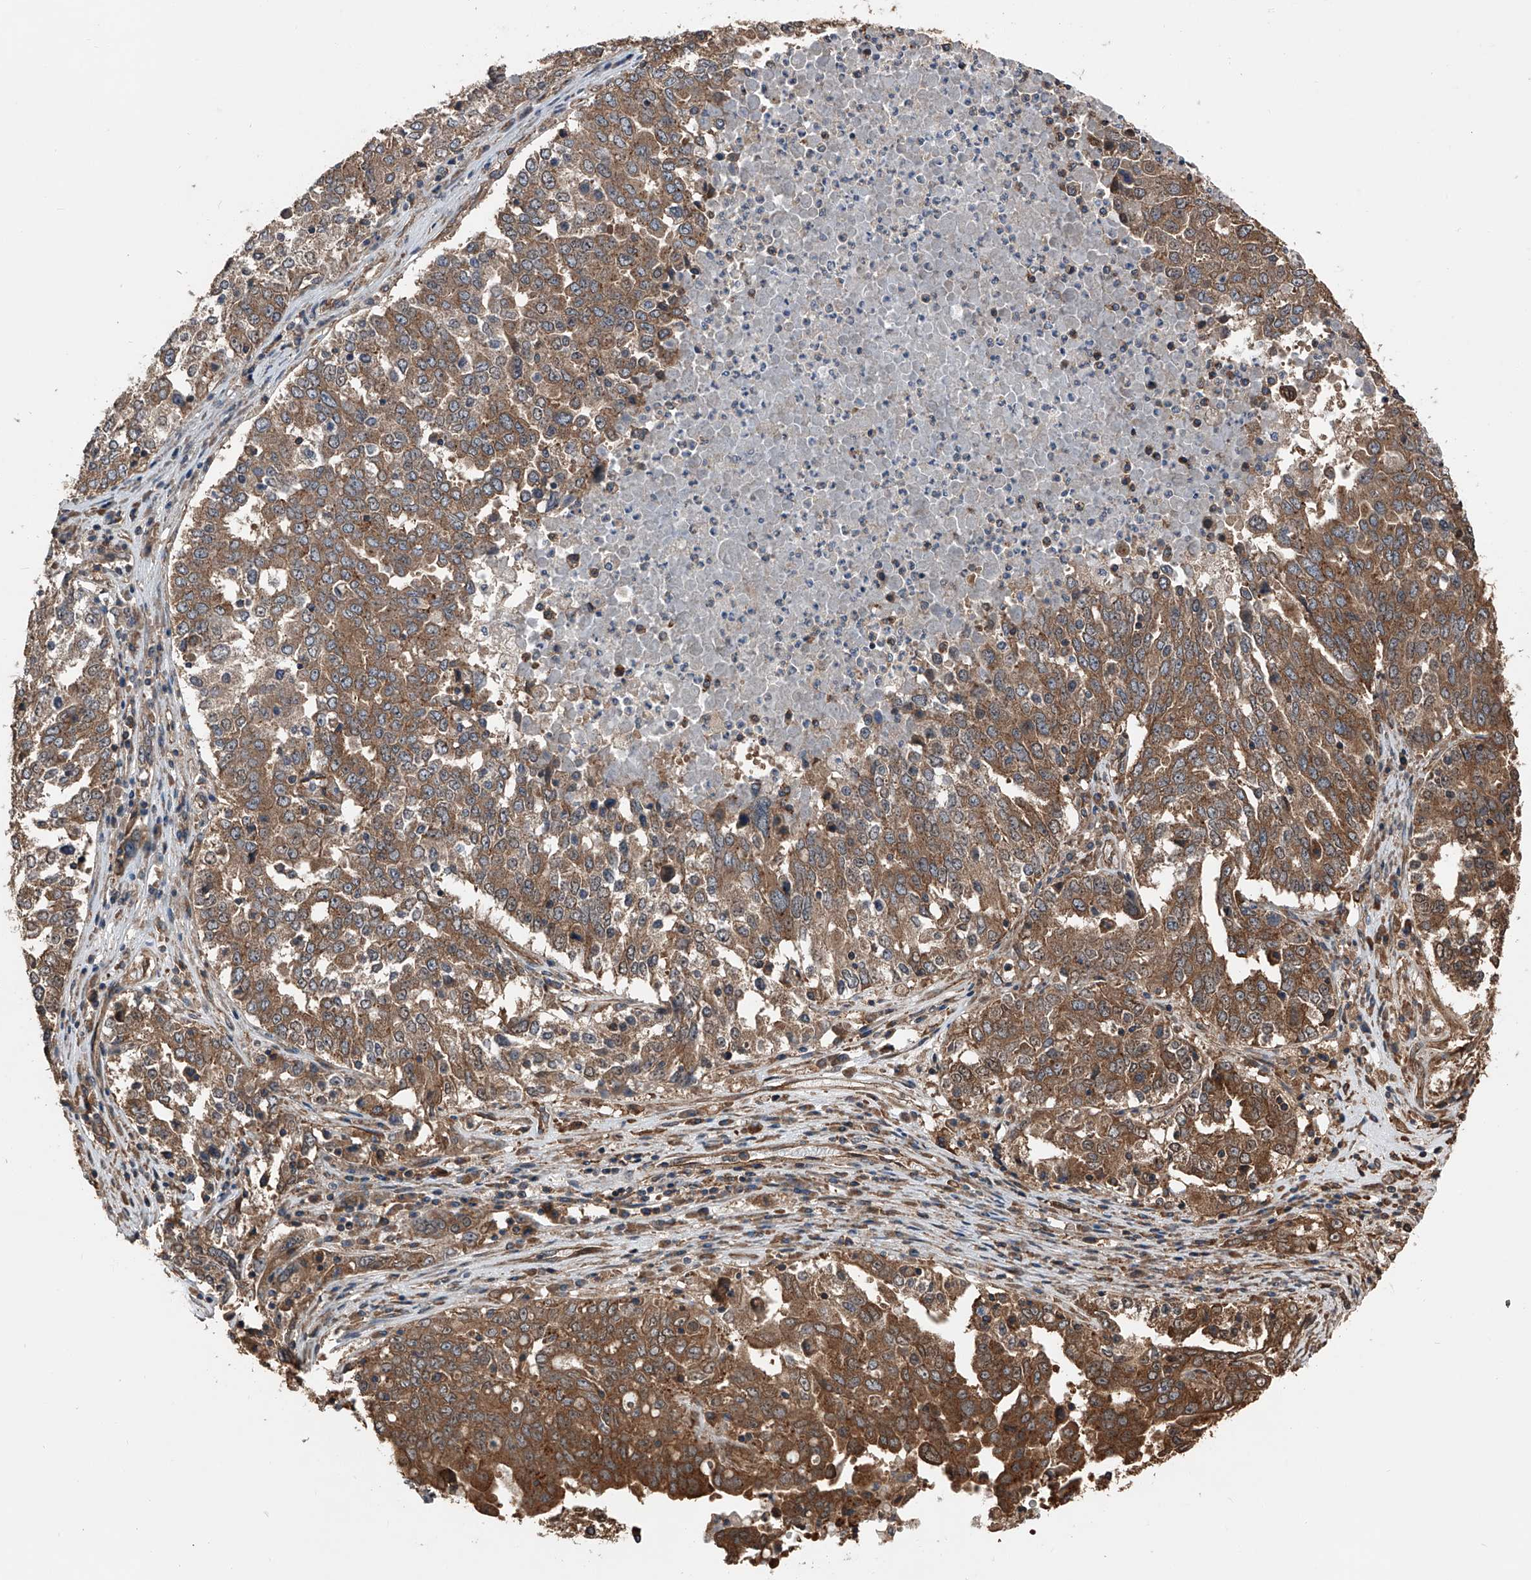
{"staining": {"intensity": "moderate", "quantity": ">75%", "location": "cytoplasmic/membranous"}, "tissue": "ovarian cancer", "cell_type": "Tumor cells", "image_type": "cancer", "snomed": [{"axis": "morphology", "description": "Carcinoma, endometroid"}, {"axis": "topography", "description": "Ovary"}], "caption": "An immunohistochemistry histopathology image of tumor tissue is shown. Protein staining in brown shows moderate cytoplasmic/membranous positivity in ovarian cancer (endometroid carcinoma) within tumor cells. (DAB IHC, brown staining for protein, blue staining for nuclei).", "gene": "KCNJ2", "patient": {"sex": "female", "age": 62}}